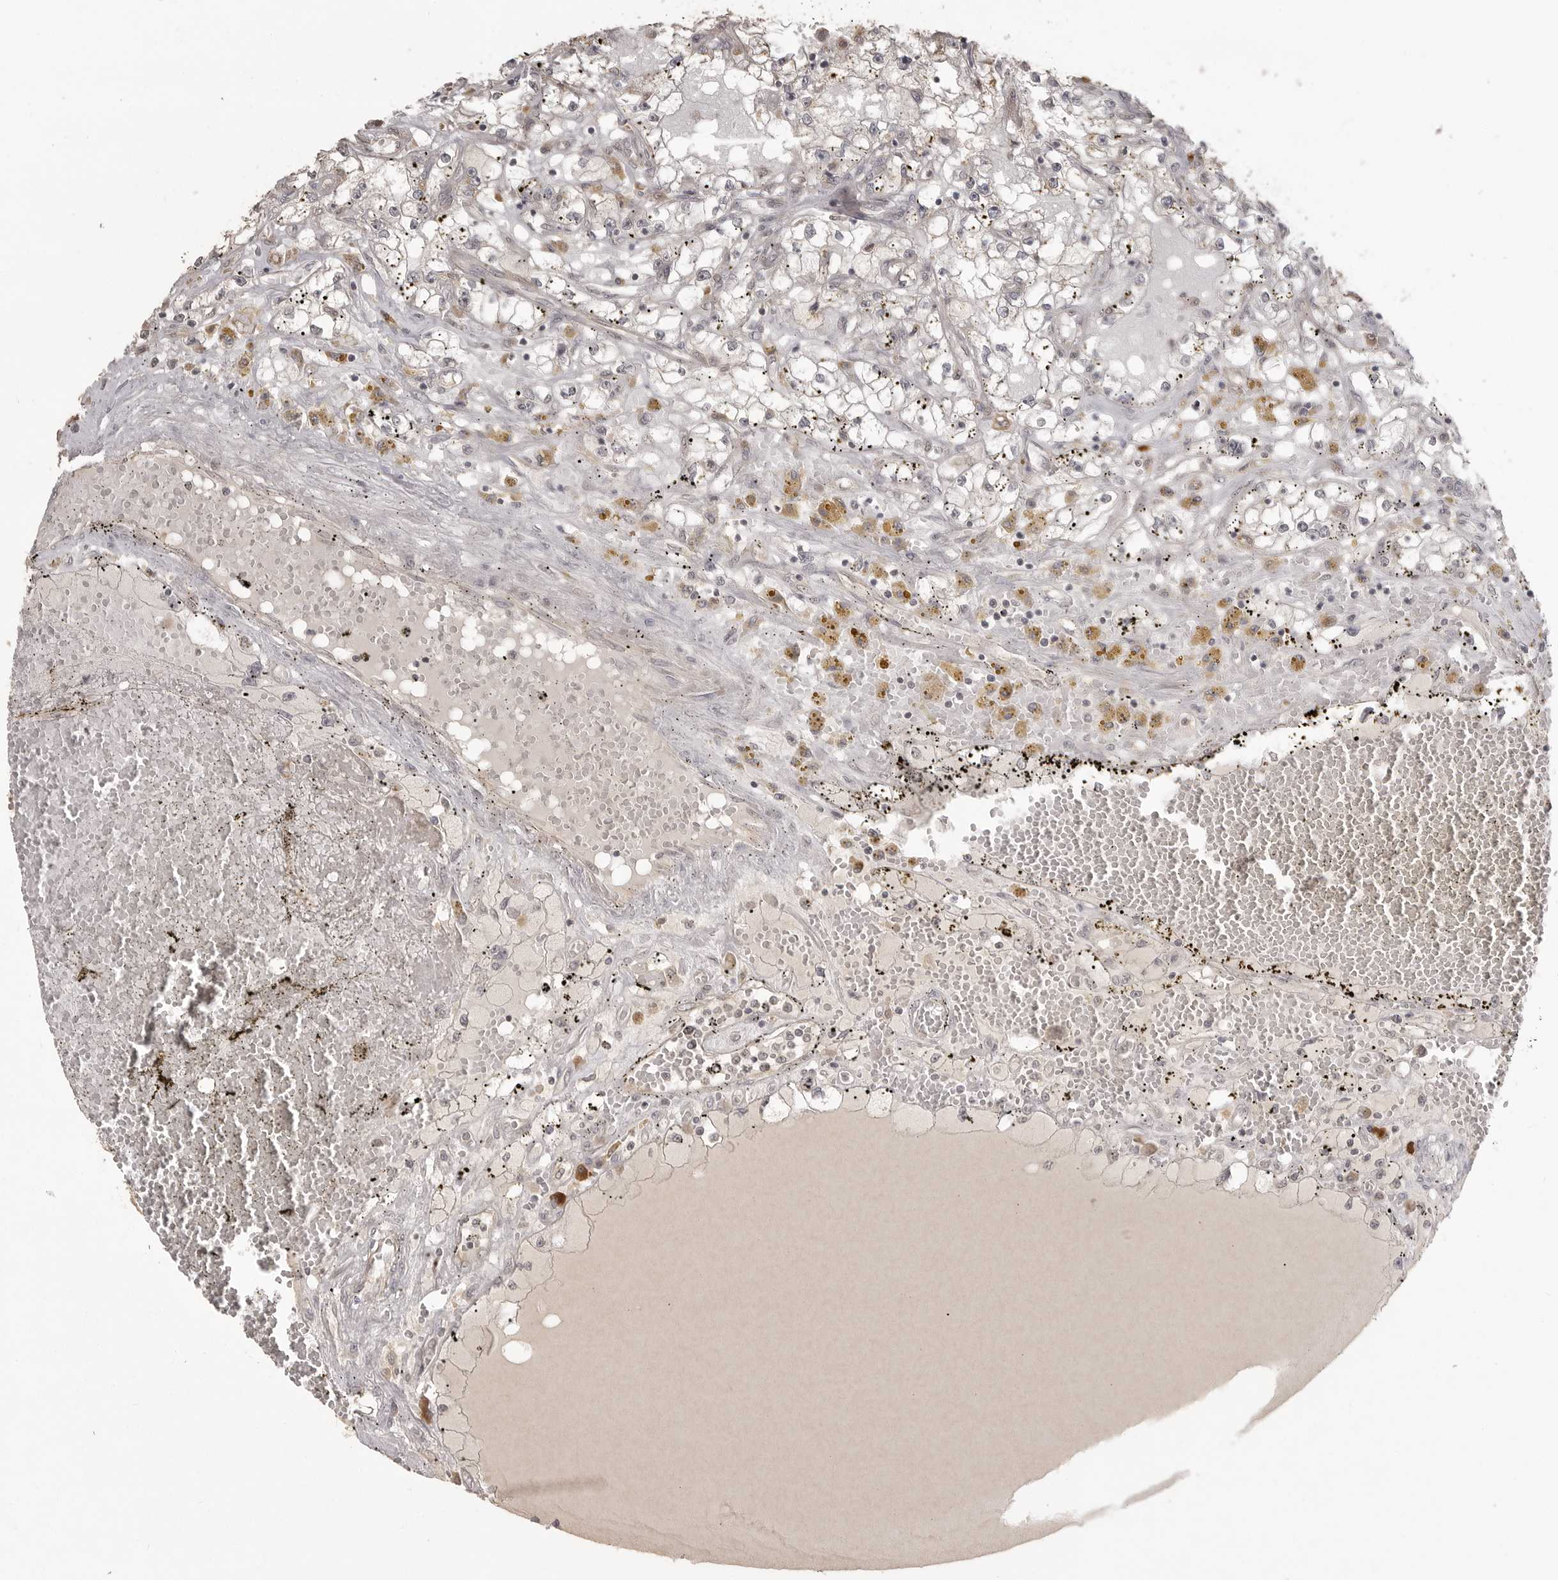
{"staining": {"intensity": "negative", "quantity": "none", "location": "none"}, "tissue": "renal cancer", "cell_type": "Tumor cells", "image_type": "cancer", "snomed": [{"axis": "morphology", "description": "Adenocarcinoma, NOS"}, {"axis": "topography", "description": "Kidney"}], "caption": "A high-resolution histopathology image shows IHC staining of renal adenocarcinoma, which reveals no significant expression in tumor cells.", "gene": "SMG8", "patient": {"sex": "male", "age": 56}}